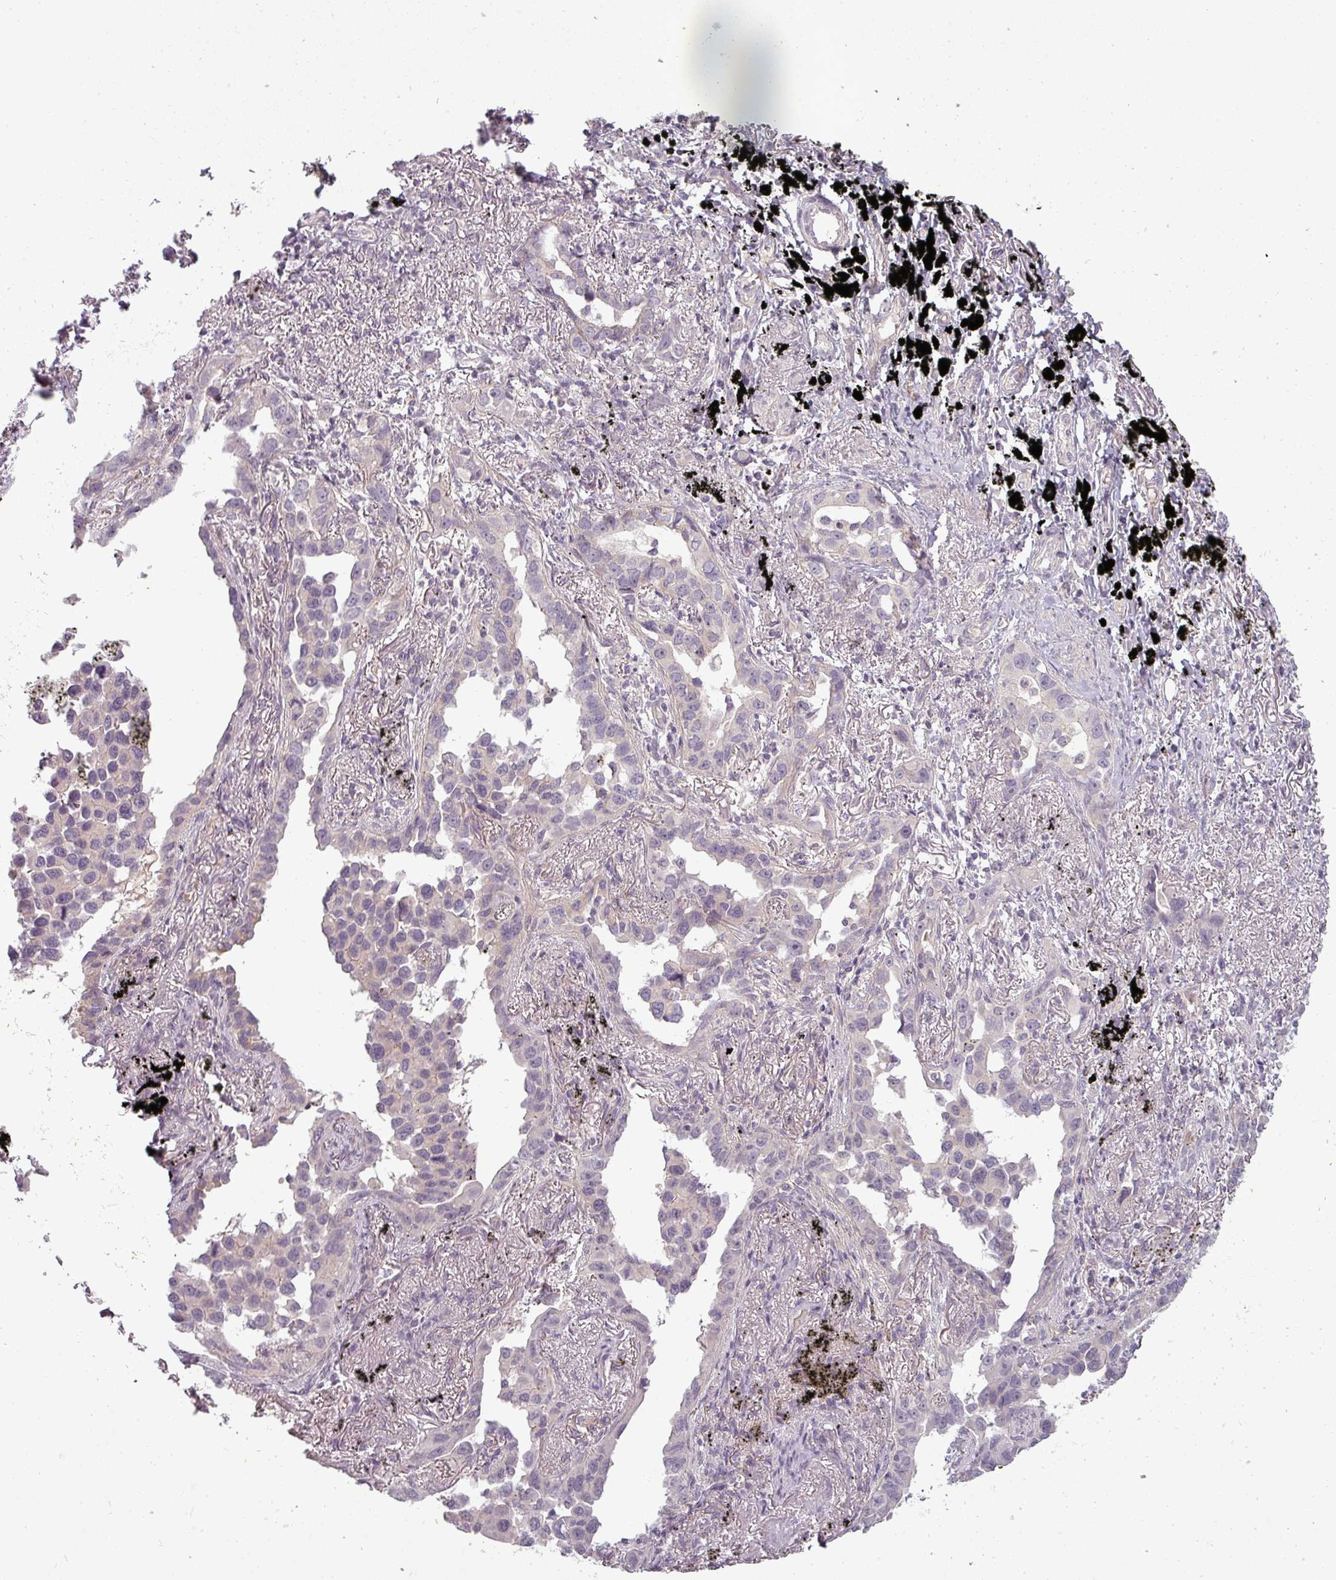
{"staining": {"intensity": "negative", "quantity": "none", "location": "none"}, "tissue": "lung cancer", "cell_type": "Tumor cells", "image_type": "cancer", "snomed": [{"axis": "morphology", "description": "Adenocarcinoma, NOS"}, {"axis": "topography", "description": "Lung"}], "caption": "Tumor cells are negative for brown protein staining in lung adenocarcinoma.", "gene": "SLC16A9", "patient": {"sex": "male", "age": 67}}